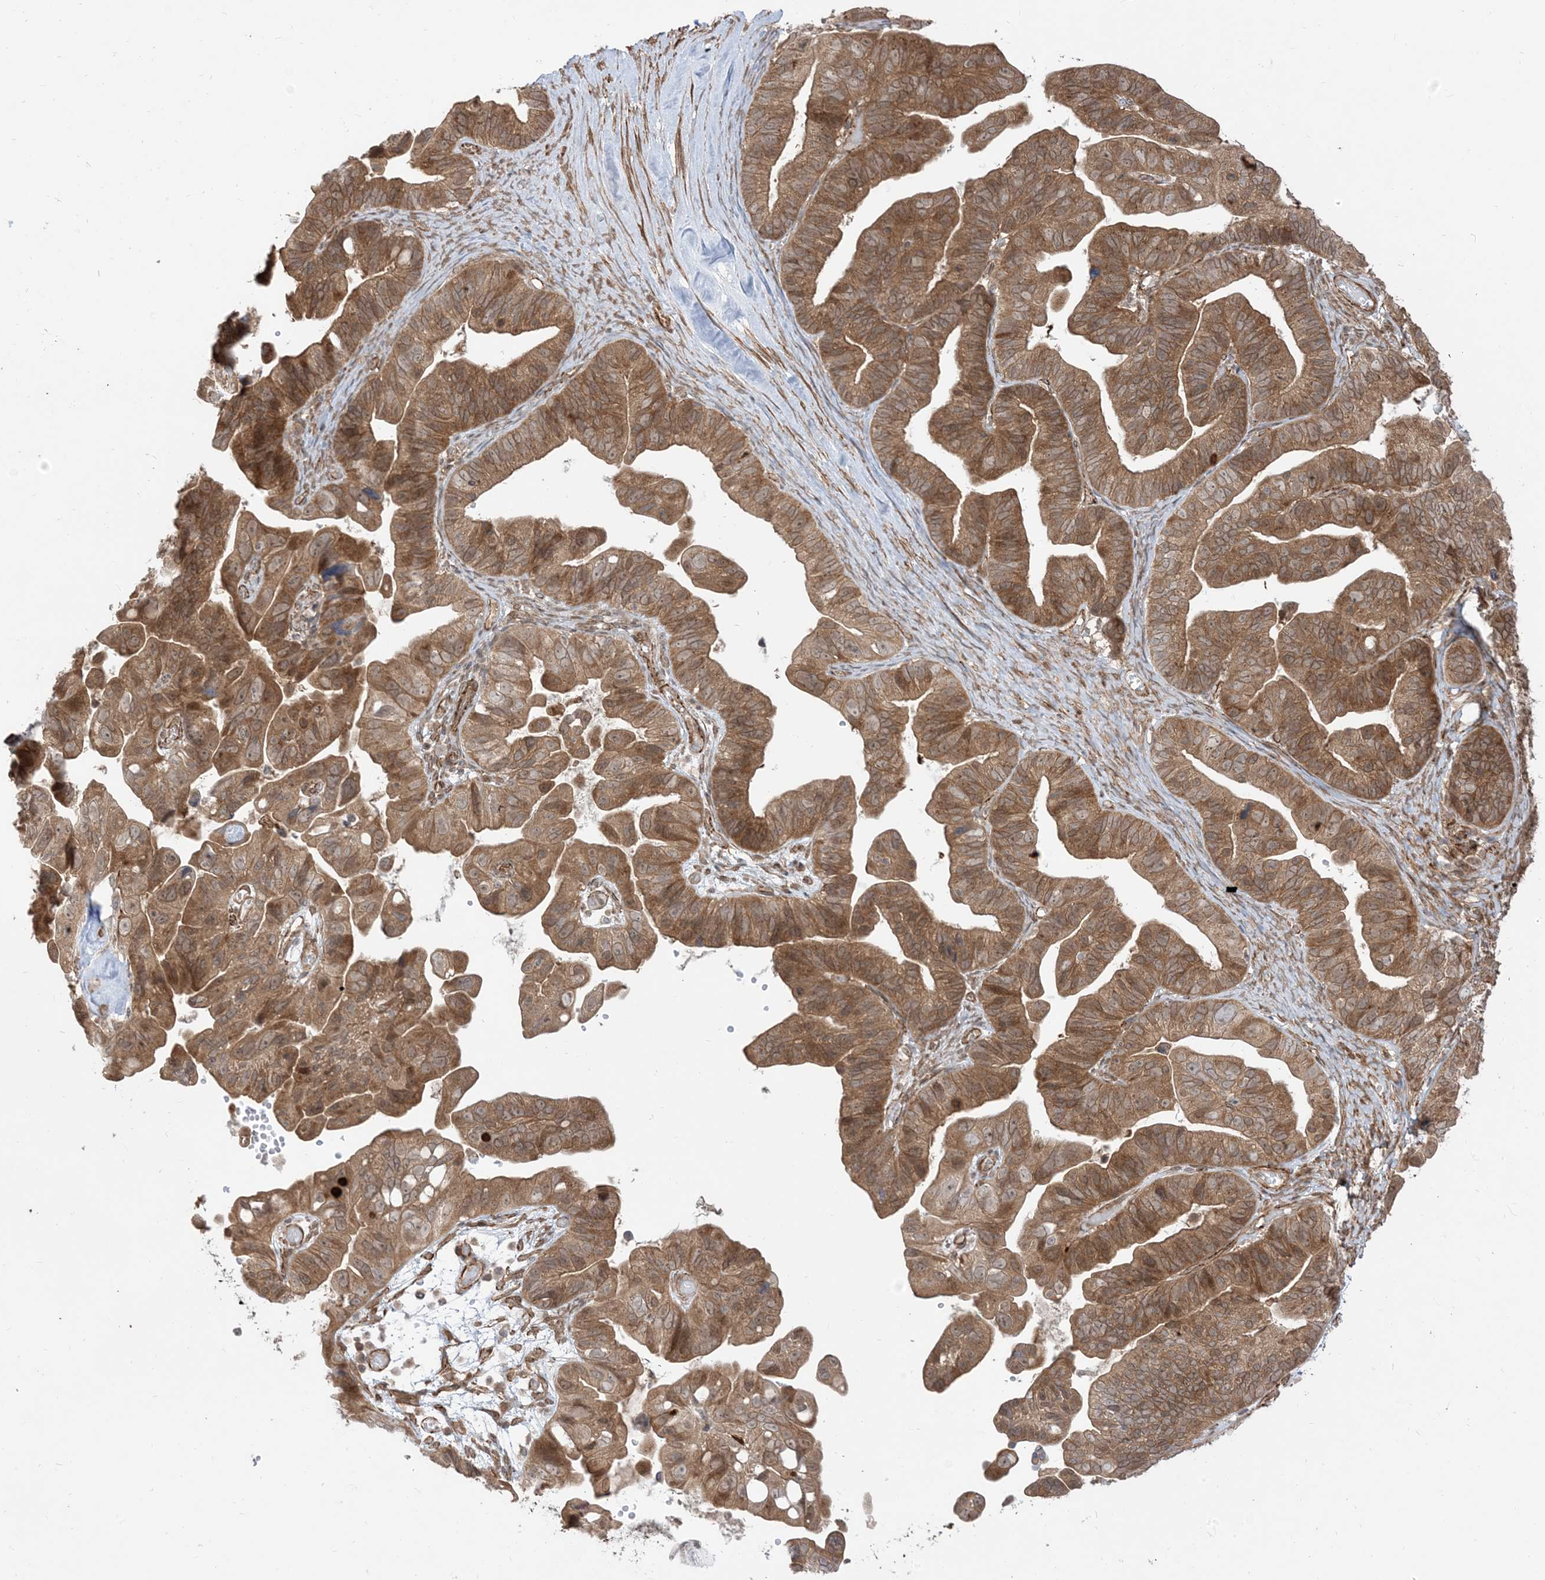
{"staining": {"intensity": "moderate", "quantity": ">75%", "location": "cytoplasmic/membranous"}, "tissue": "ovarian cancer", "cell_type": "Tumor cells", "image_type": "cancer", "snomed": [{"axis": "morphology", "description": "Cystadenocarcinoma, serous, NOS"}, {"axis": "topography", "description": "Ovary"}], "caption": "This histopathology image demonstrates ovarian serous cystadenocarcinoma stained with IHC to label a protein in brown. The cytoplasmic/membranous of tumor cells show moderate positivity for the protein. Nuclei are counter-stained blue.", "gene": "TBCC", "patient": {"sex": "female", "age": 56}}